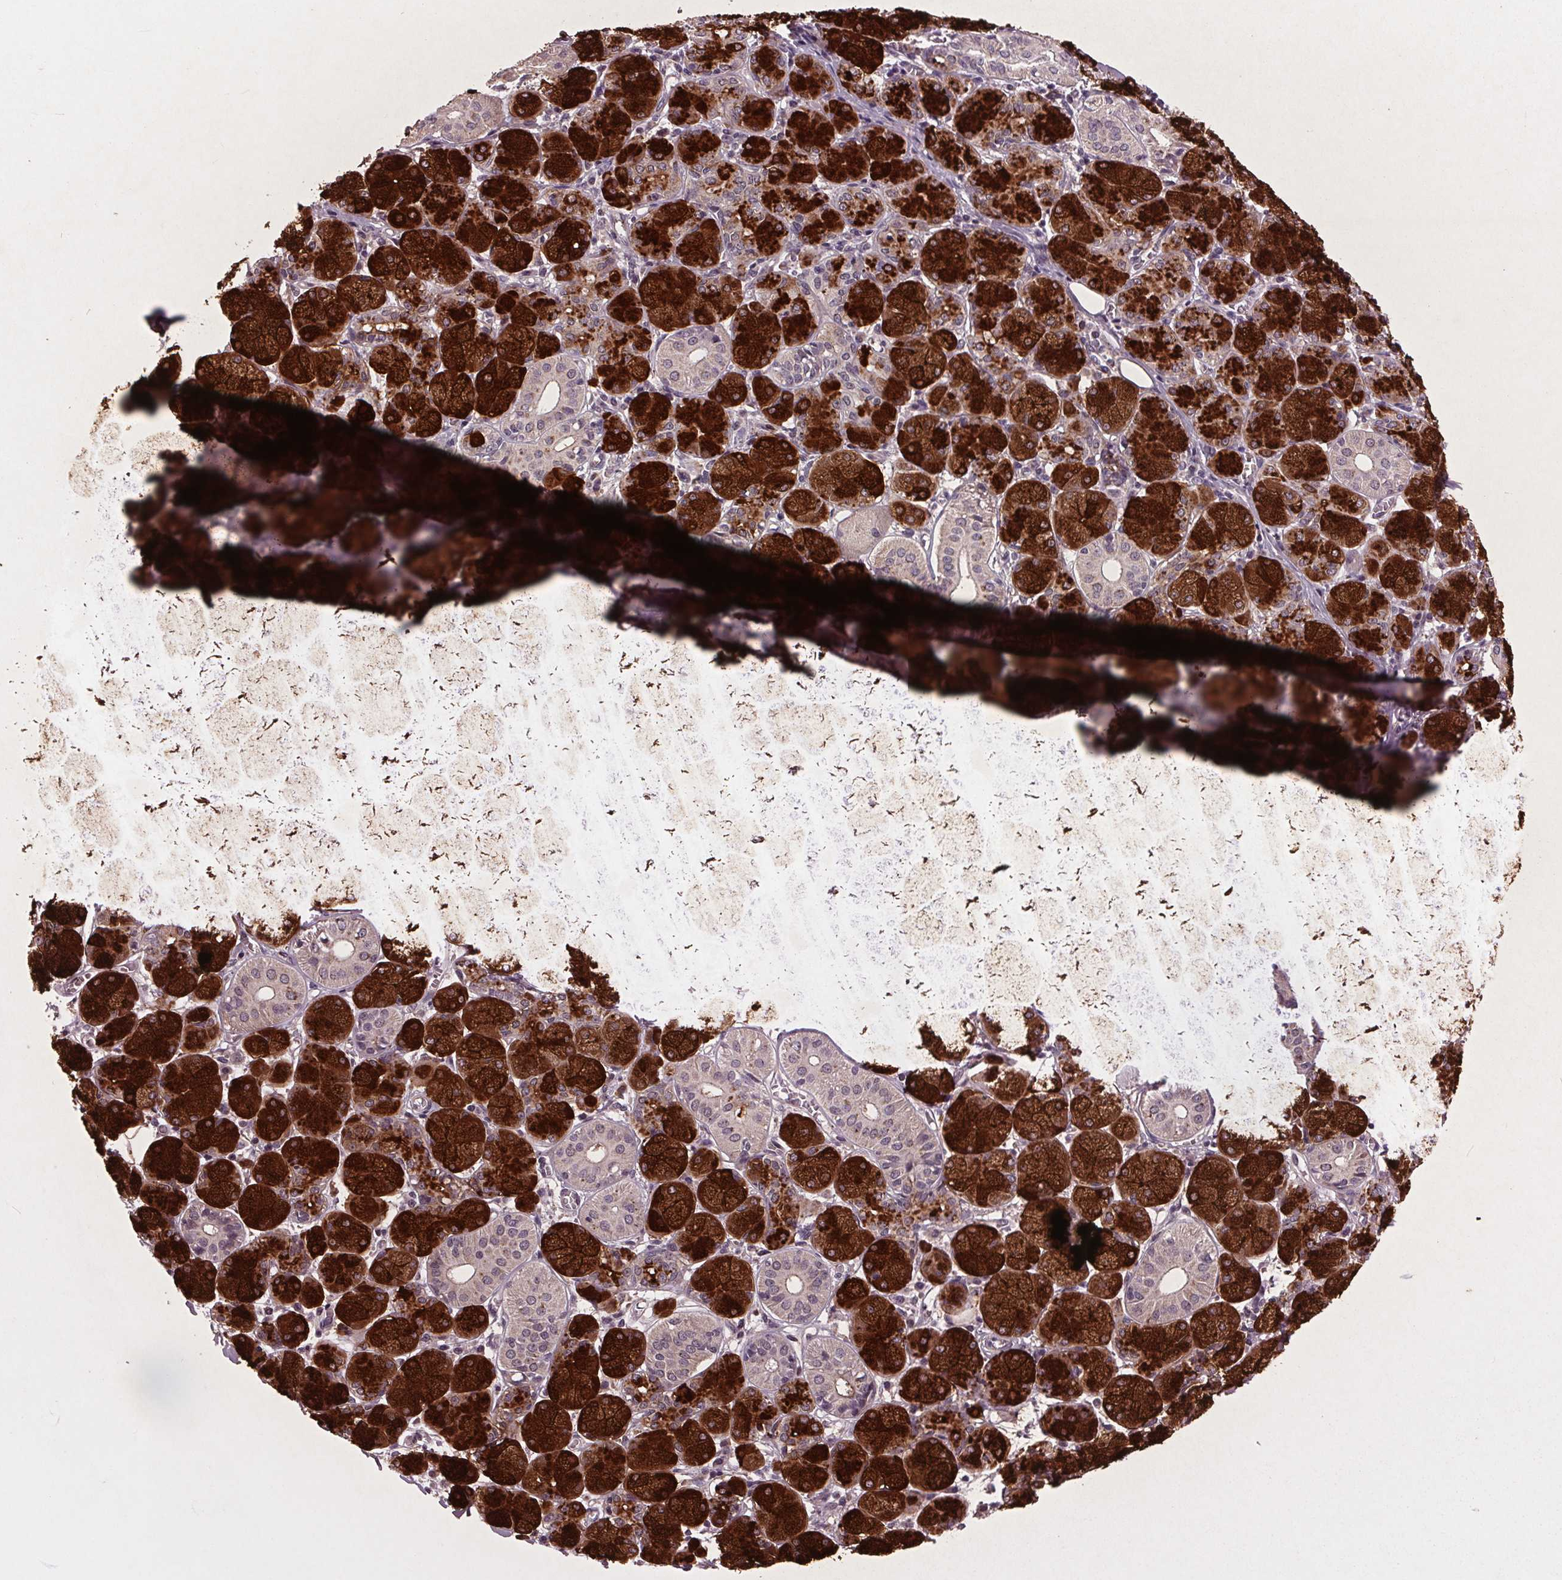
{"staining": {"intensity": "strong", "quantity": ">75%", "location": "cytoplasmic/membranous"}, "tissue": "salivary gland", "cell_type": "Glandular cells", "image_type": "normal", "snomed": [{"axis": "morphology", "description": "Normal tissue, NOS"}, {"axis": "topography", "description": "Salivary gland"}, {"axis": "topography", "description": "Peripheral nerve tissue"}], "caption": "A histopathology image showing strong cytoplasmic/membranous expression in about >75% of glandular cells in unremarkable salivary gland, as visualized by brown immunohistochemical staining.", "gene": "MAPK8", "patient": {"sex": "female", "age": 24}}